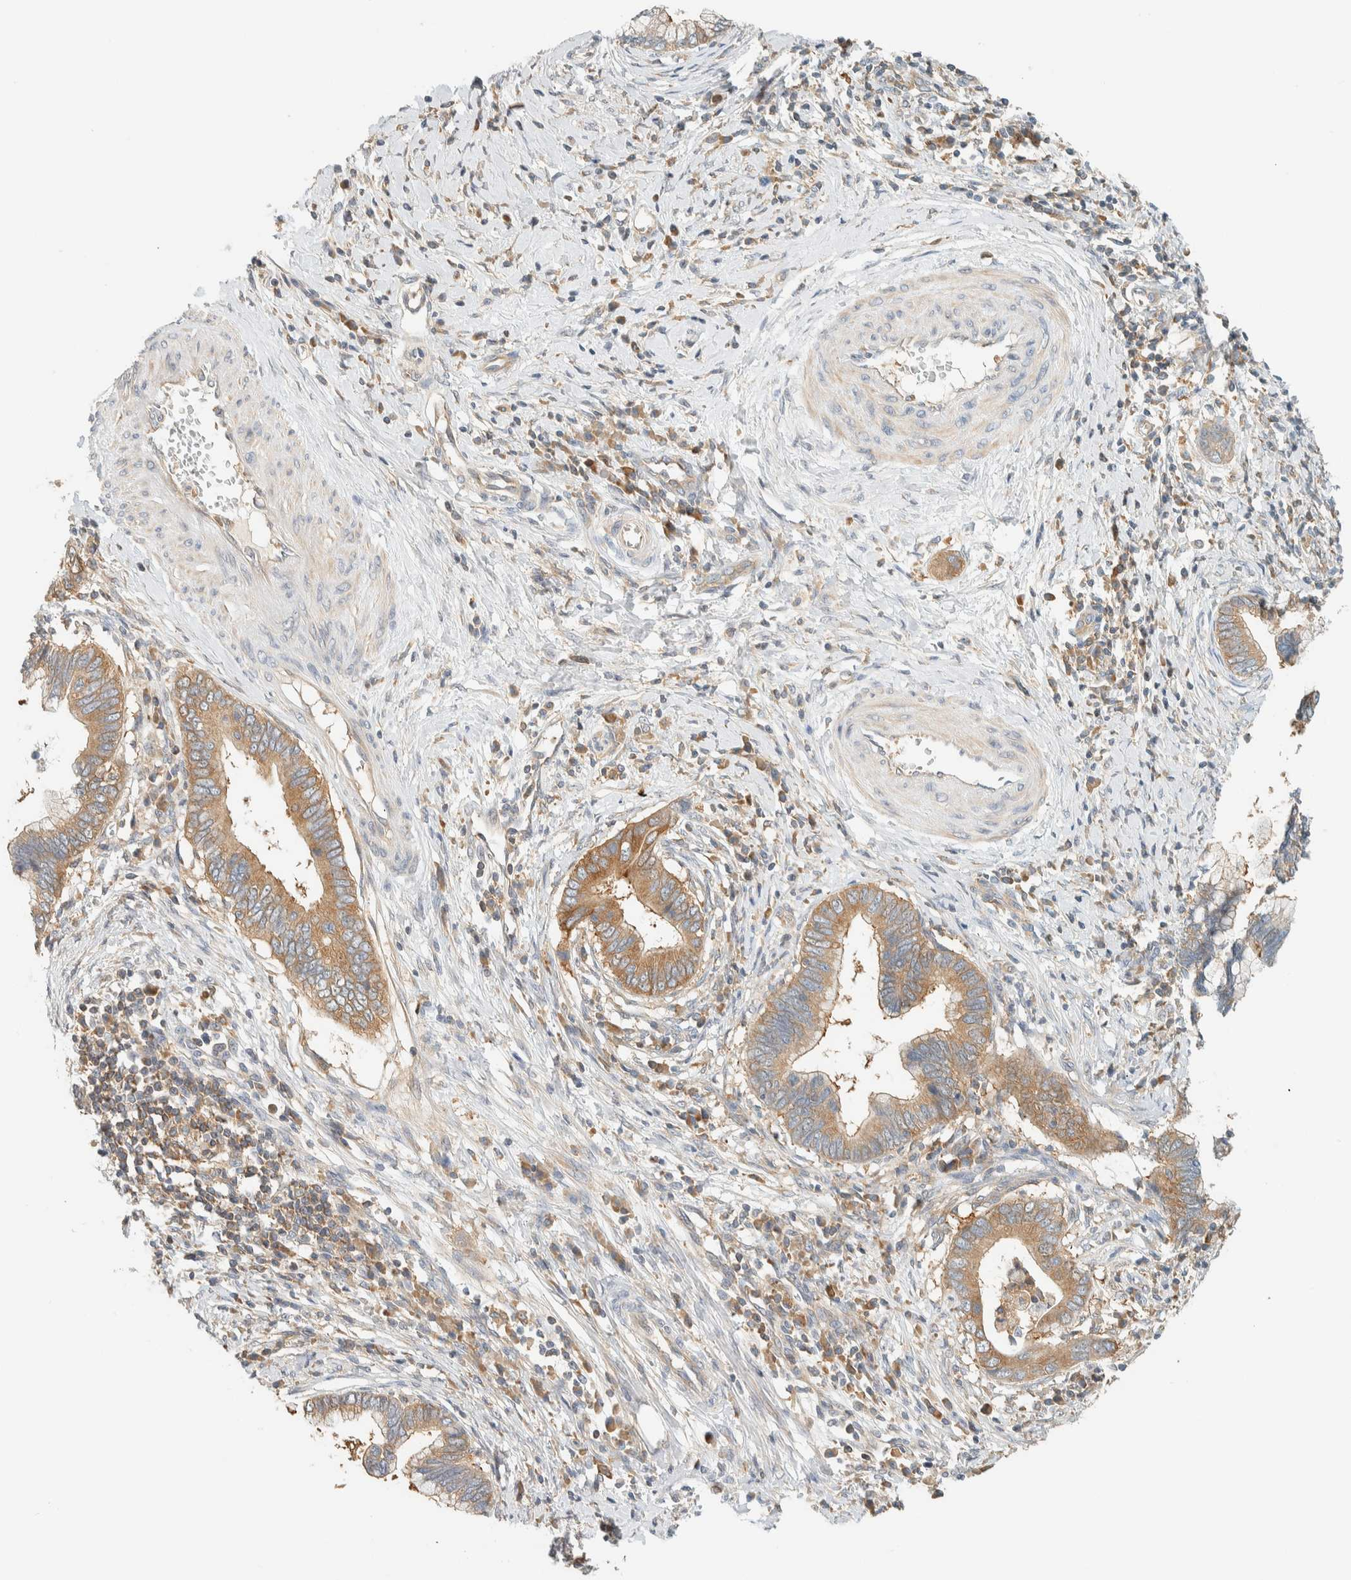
{"staining": {"intensity": "weak", "quantity": ">75%", "location": "cytoplasmic/membranous"}, "tissue": "cervical cancer", "cell_type": "Tumor cells", "image_type": "cancer", "snomed": [{"axis": "morphology", "description": "Adenocarcinoma, NOS"}, {"axis": "topography", "description": "Cervix"}], "caption": "High-magnification brightfield microscopy of cervical adenocarcinoma stained with DAB (brown) and counterstained with hematoxylin (blue). tumor cells exhibit weak cytoplasmic/membranous staining is identified in approximately>75% of cells.", "gene": "ARFGEF1", "patient": {"sex": "female", "age": 44}}